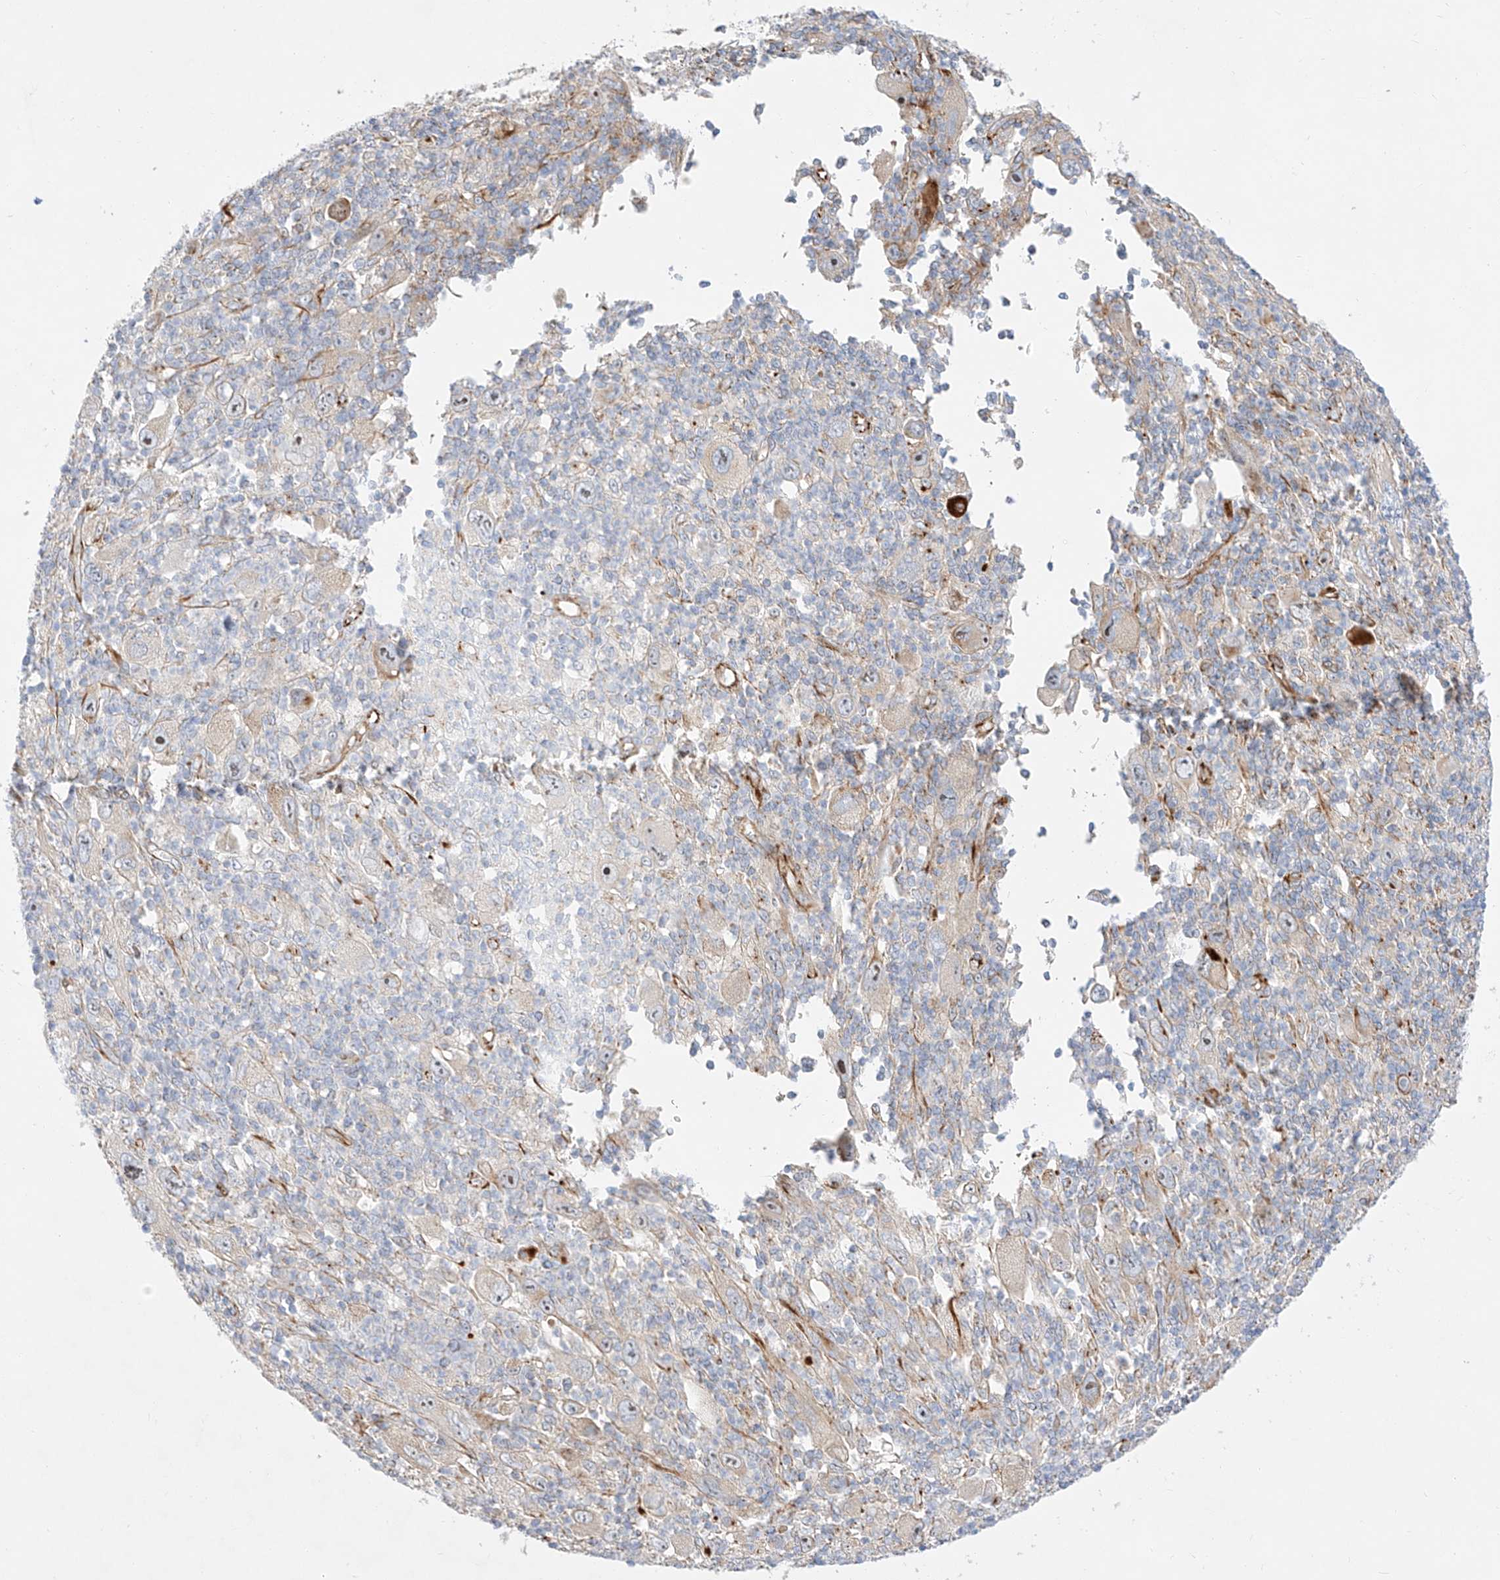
{"staining": {"intensity": "negative", "quantity": "none", "location": "none"}, "tissue": "melanoma", "cell_type": "Tumor cells", "image_type": "cancer", "snomed": [{"axis": "morphology", "description": "Malignant melanoma, Metastatic site"}, {"axis": "topography", "description": "Skin"}], "caption": "The micrograph shows no significant staining in tumor cells of malignant melanoma (metastatic site).", "gene": "CST9", "patient": {"sex": "female", "age": 56}}